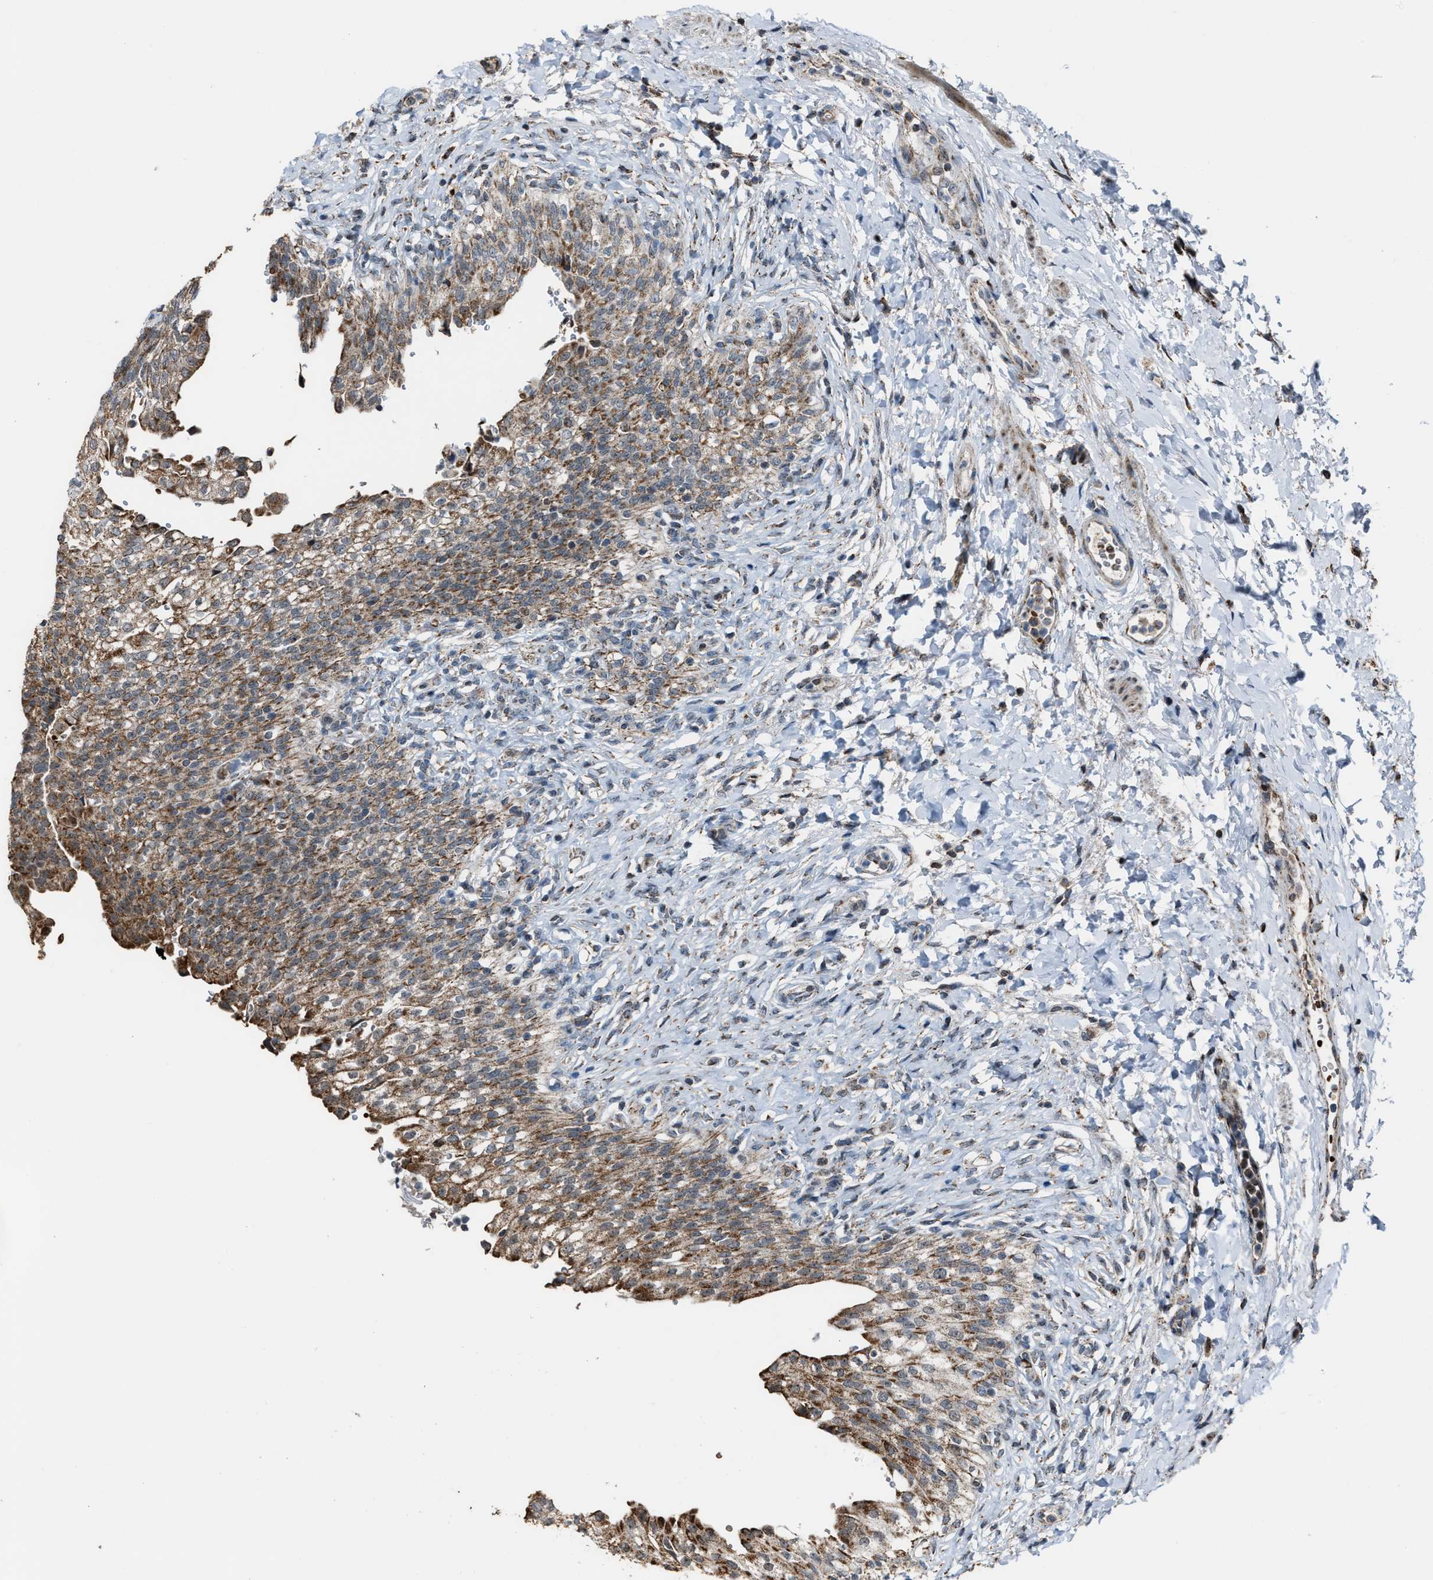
{"staining": {"intensity": "strong", "quantity": ">75%", "location": "cytoplasmic/membranous"}, "tissue": "urinary bladder", "cell_type": "Urothelial cells", "image_type": "normal", "snomed": [{"axis": "morphology", "description": "Urothelial carcinoma, High grade"}, {"axis": "topography", "description": "Urinary bladder"}], "caption": "Immunohistochemistry staining of benign urinary bladder, which displays high levels of strong cytoplasmic/membranous staining in about >75% of urothelial cells indicating strong cytoplasmic/membranous protein positivity. The staining was performed using DAB (3,3'-diaminobenzidine) (brown) for protein detection and nuclei were counterstained in hematoxylin (blue).", "gene": "CHN2", "patient": {"sex": "male", "age": 46}}